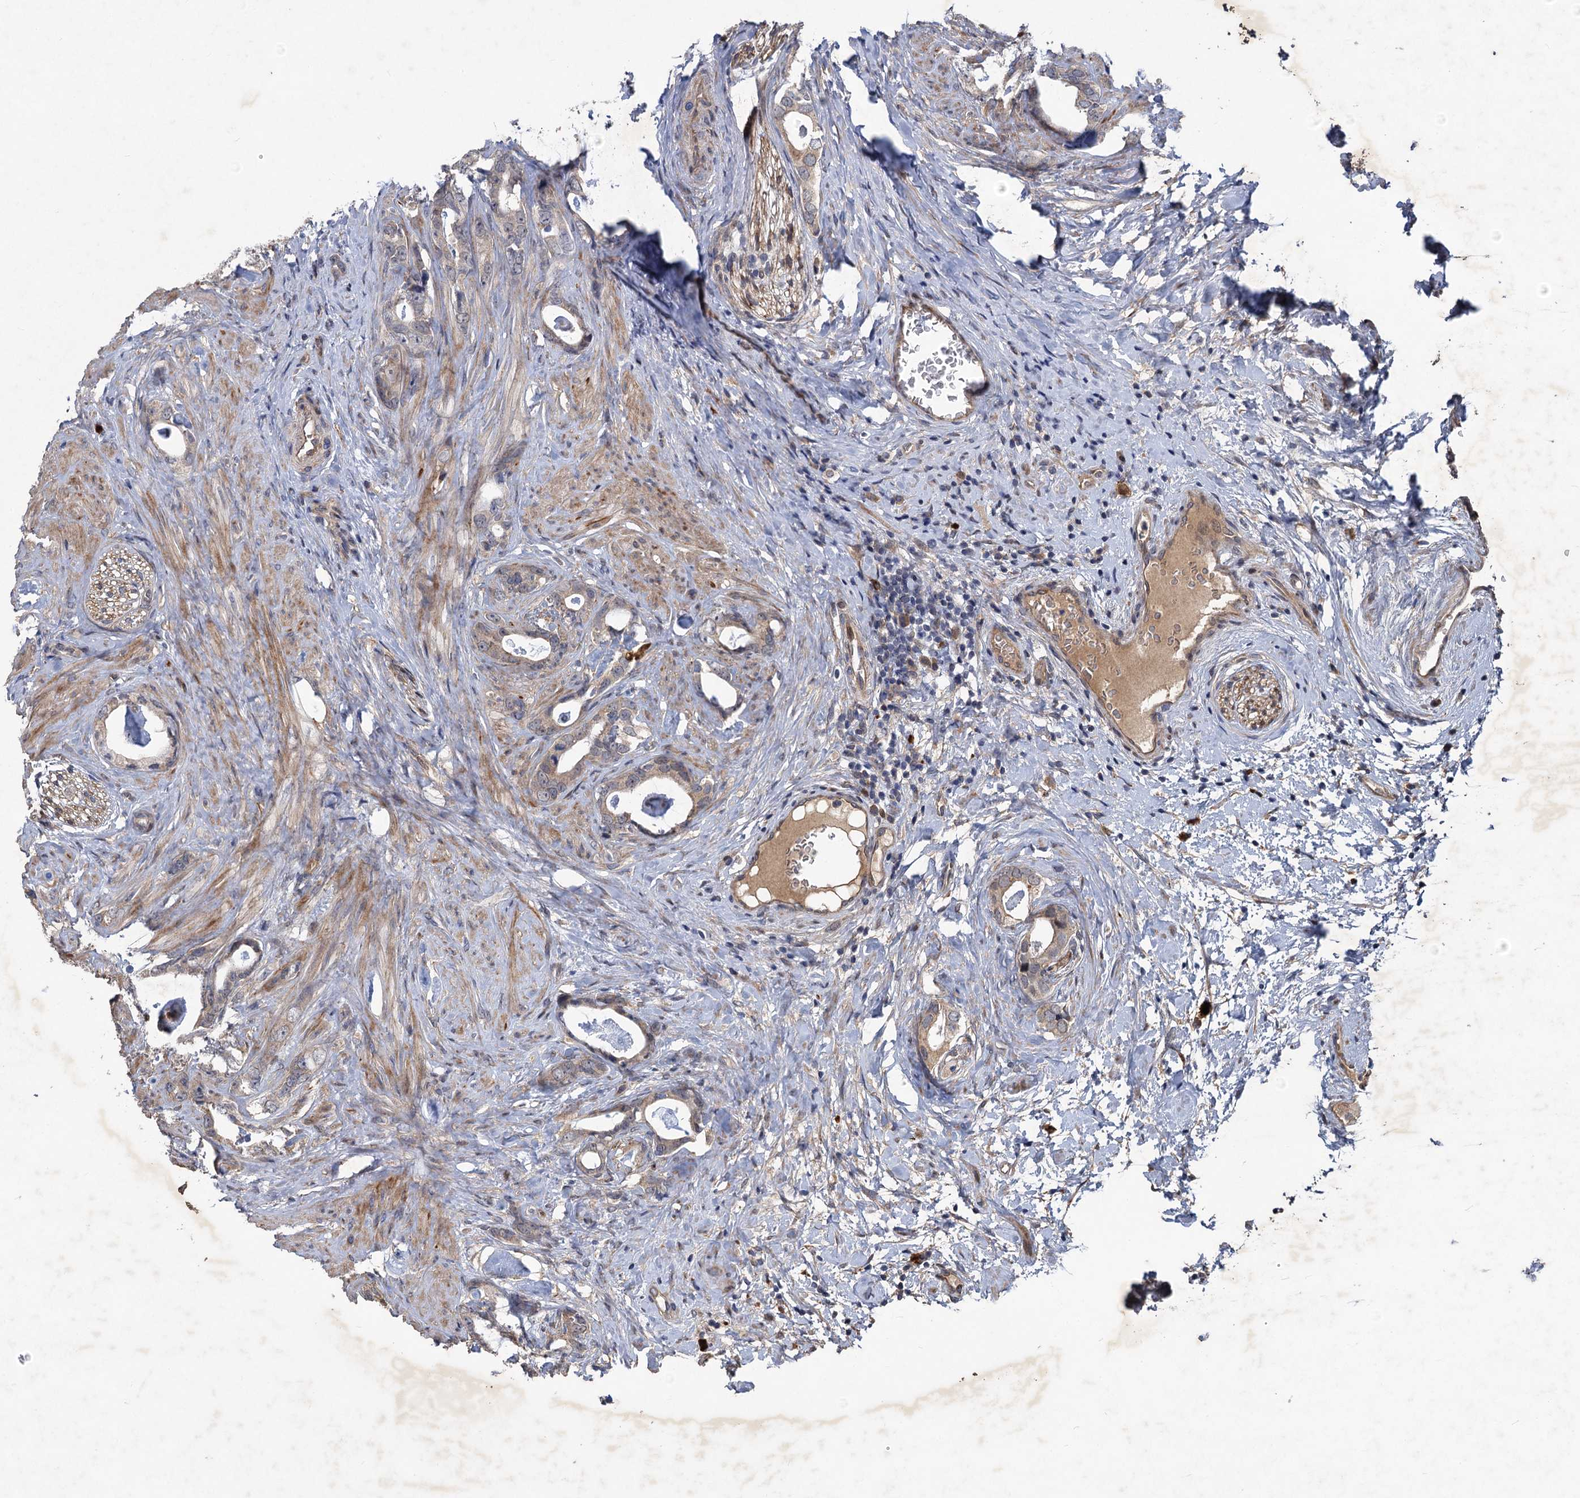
{"staining": {"intensity": "moderate", "quantity": "<25%", "location": "cytoplasmic/membranous"}, "tissue": "prostate cancer", "cell_type": "Tumor cells", "image_type": "cancer", "snomed": [{"axis": "morphology", "description": "Adenocarcinoma, Low grade"}, {"axis": "topography", "description": "Prostate"}], "caption": "Prostate adenocarcinoma (low-grade) was stained to show a protein in brown. There is low levels of moderate cytoplasmic/membranous positivity in approximately <25% of tumor cells. The staining was performed using DAB (3,3'-diaminobenzidine), with brown indicating positive protein expression. Nuclei are stained blue with hematoxylin.", "gene": "NUDT22", "patient": {"sex": "male", "age": 63}}